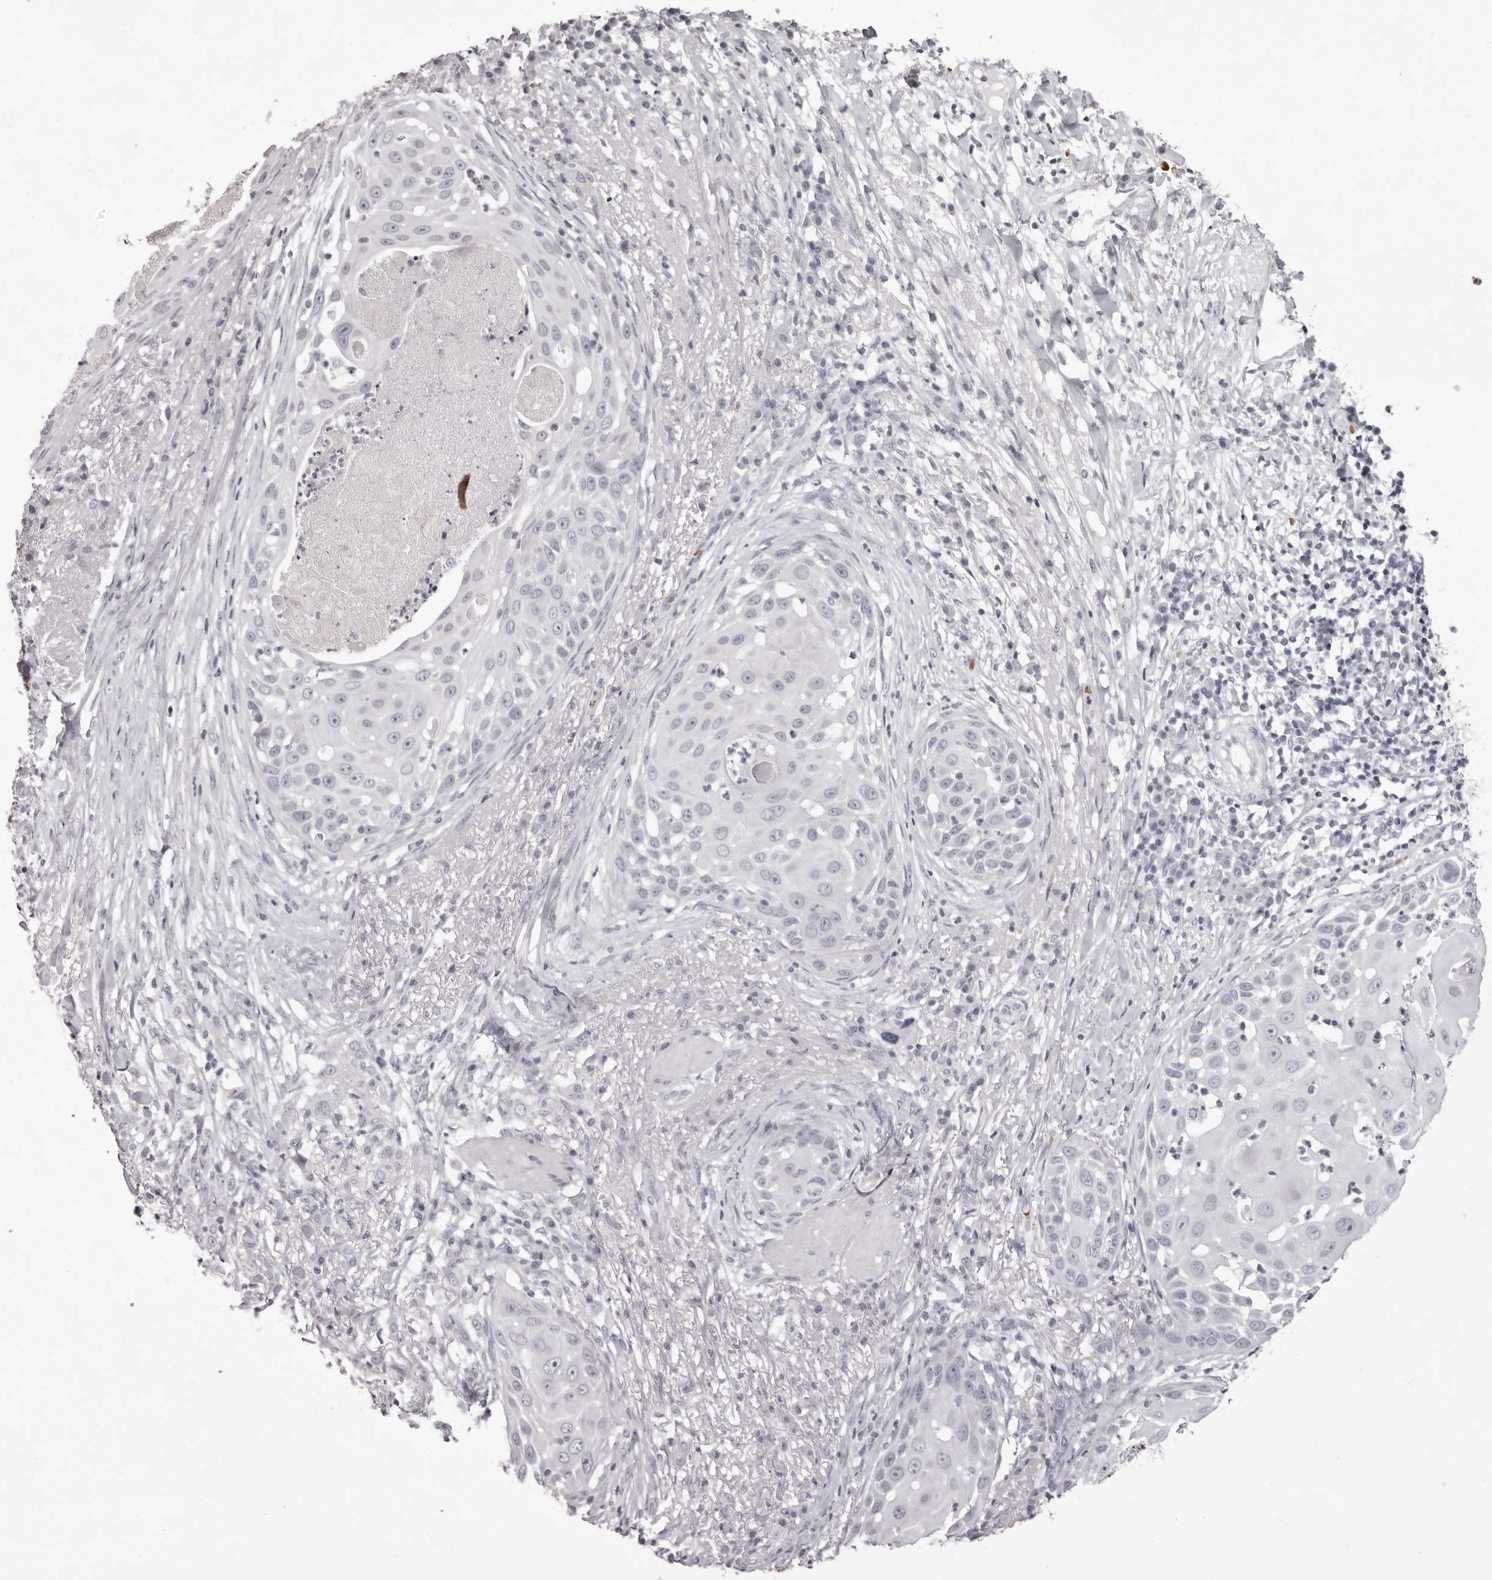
{"staining": {"intensity": "negative", "quantity": "none", "location": "none"}, "tissue": "skin cancer", "cell_type": "Tumor cells", "image_type": "cancer", "snomed": [{"axis": "morphology", "description": "Squamous cell carcinoma, NOS"}, {"axis": "topography", "description": "Skin"}], "caption": "Tumor cells show no significant positivity in skin cancer.", "gene": "C8orf74", "patient": {"sex": "female", "age": 44}}